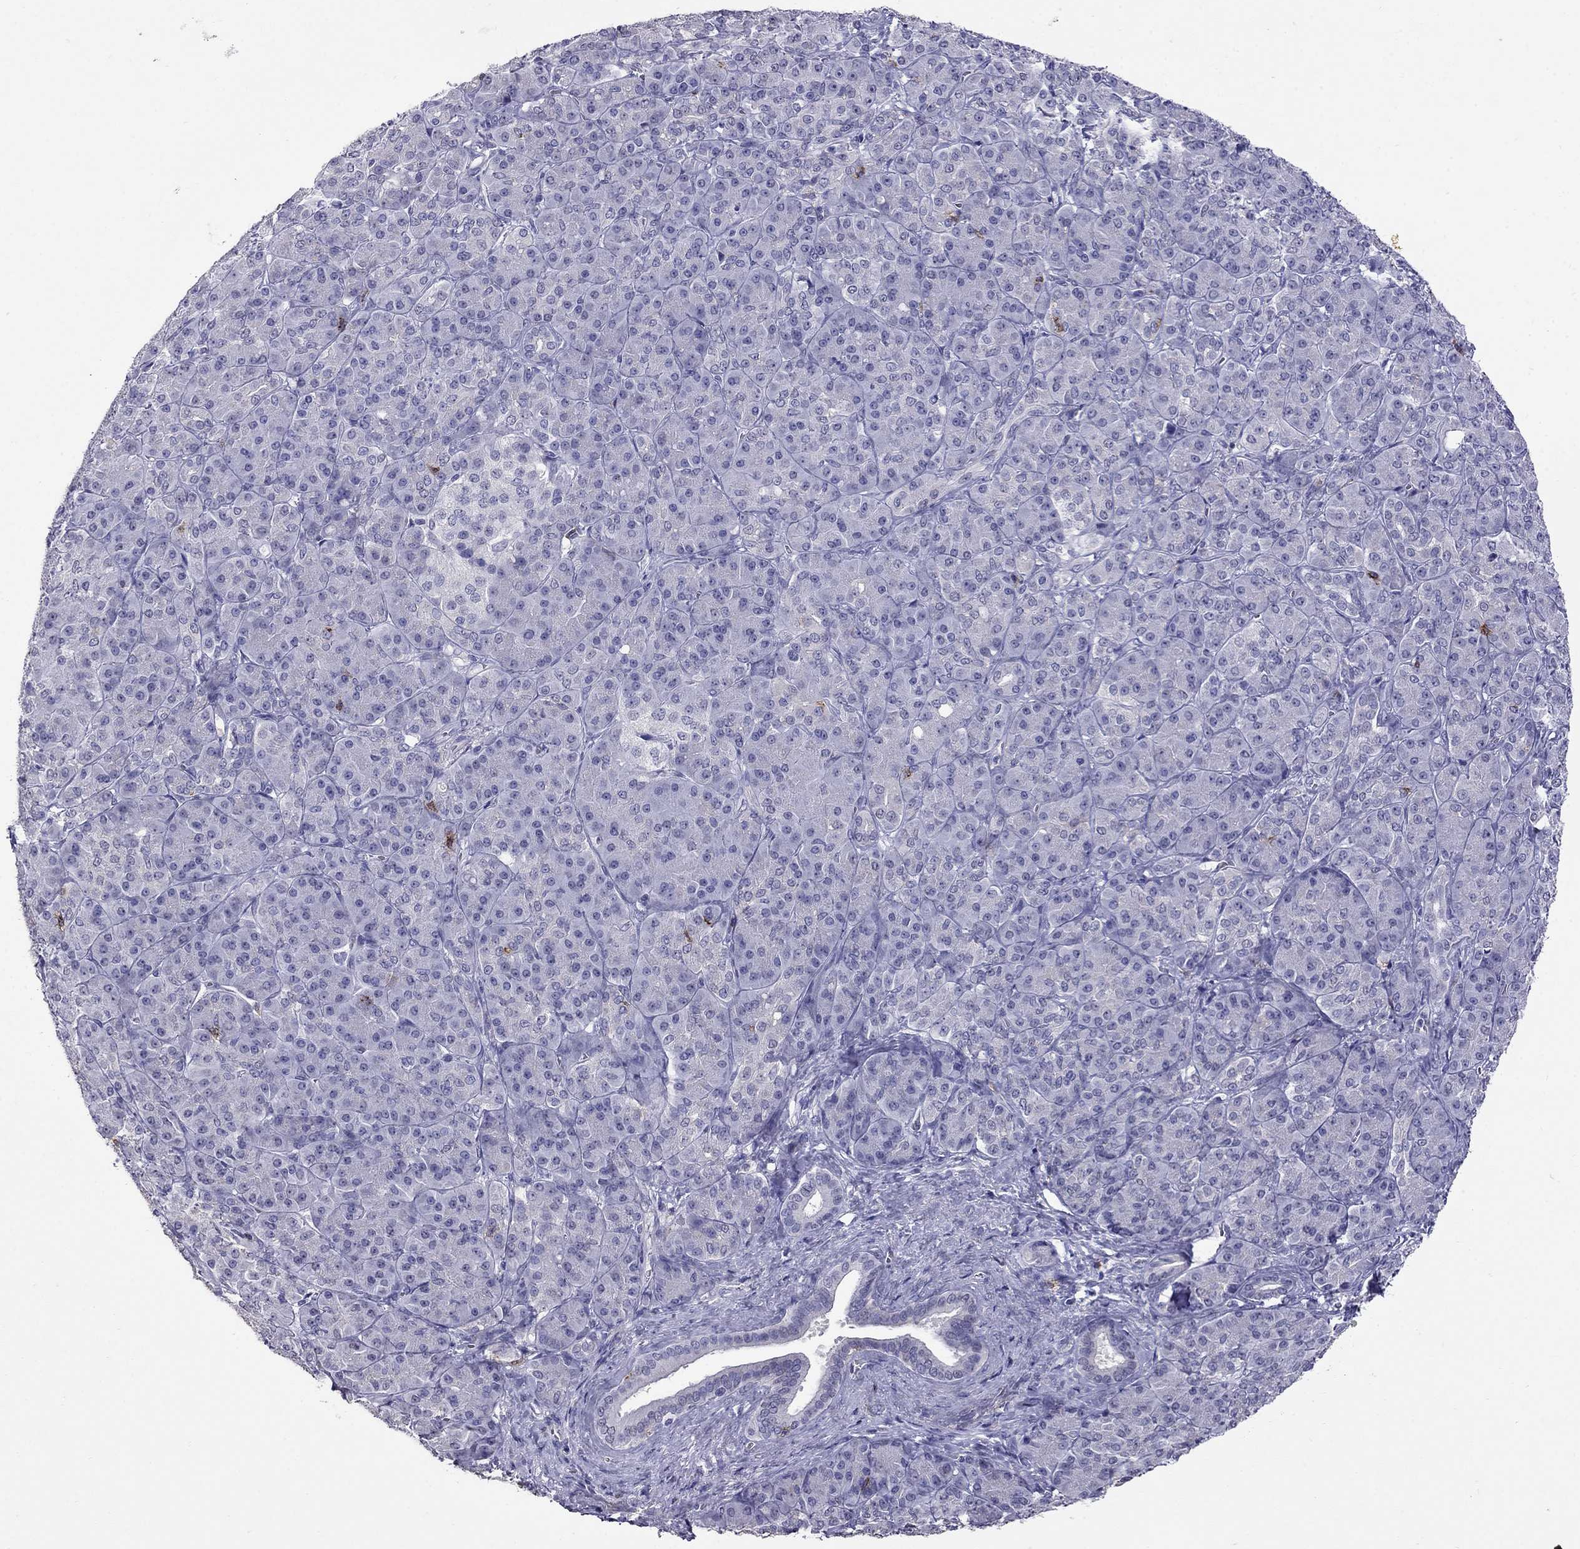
{"staining": {"intensity": "negative", "quantity": "none", "location": "none"}, "tissue": "pancreatic cancer", "cell_type": "Tumor cells", "image_type": "cancer", "snomed": [{"axis": "morphology", "description": "Normal tissue, NOS"}, {"axis": "morphology", "description": "Inflammation, NOS"}, {"axis": "morphology", "description": "Adenocarcinoma, NOS"}, {"axis": "topography", "description": "Pancreas"}], "caption": "Immunohistochemistry histopathology image of pancreatic cancer stained for a protein (brown), which reveals no positivity in tumor cells.", "gene": "CD8B", "patient": {"sex": "male", "age": 57}}